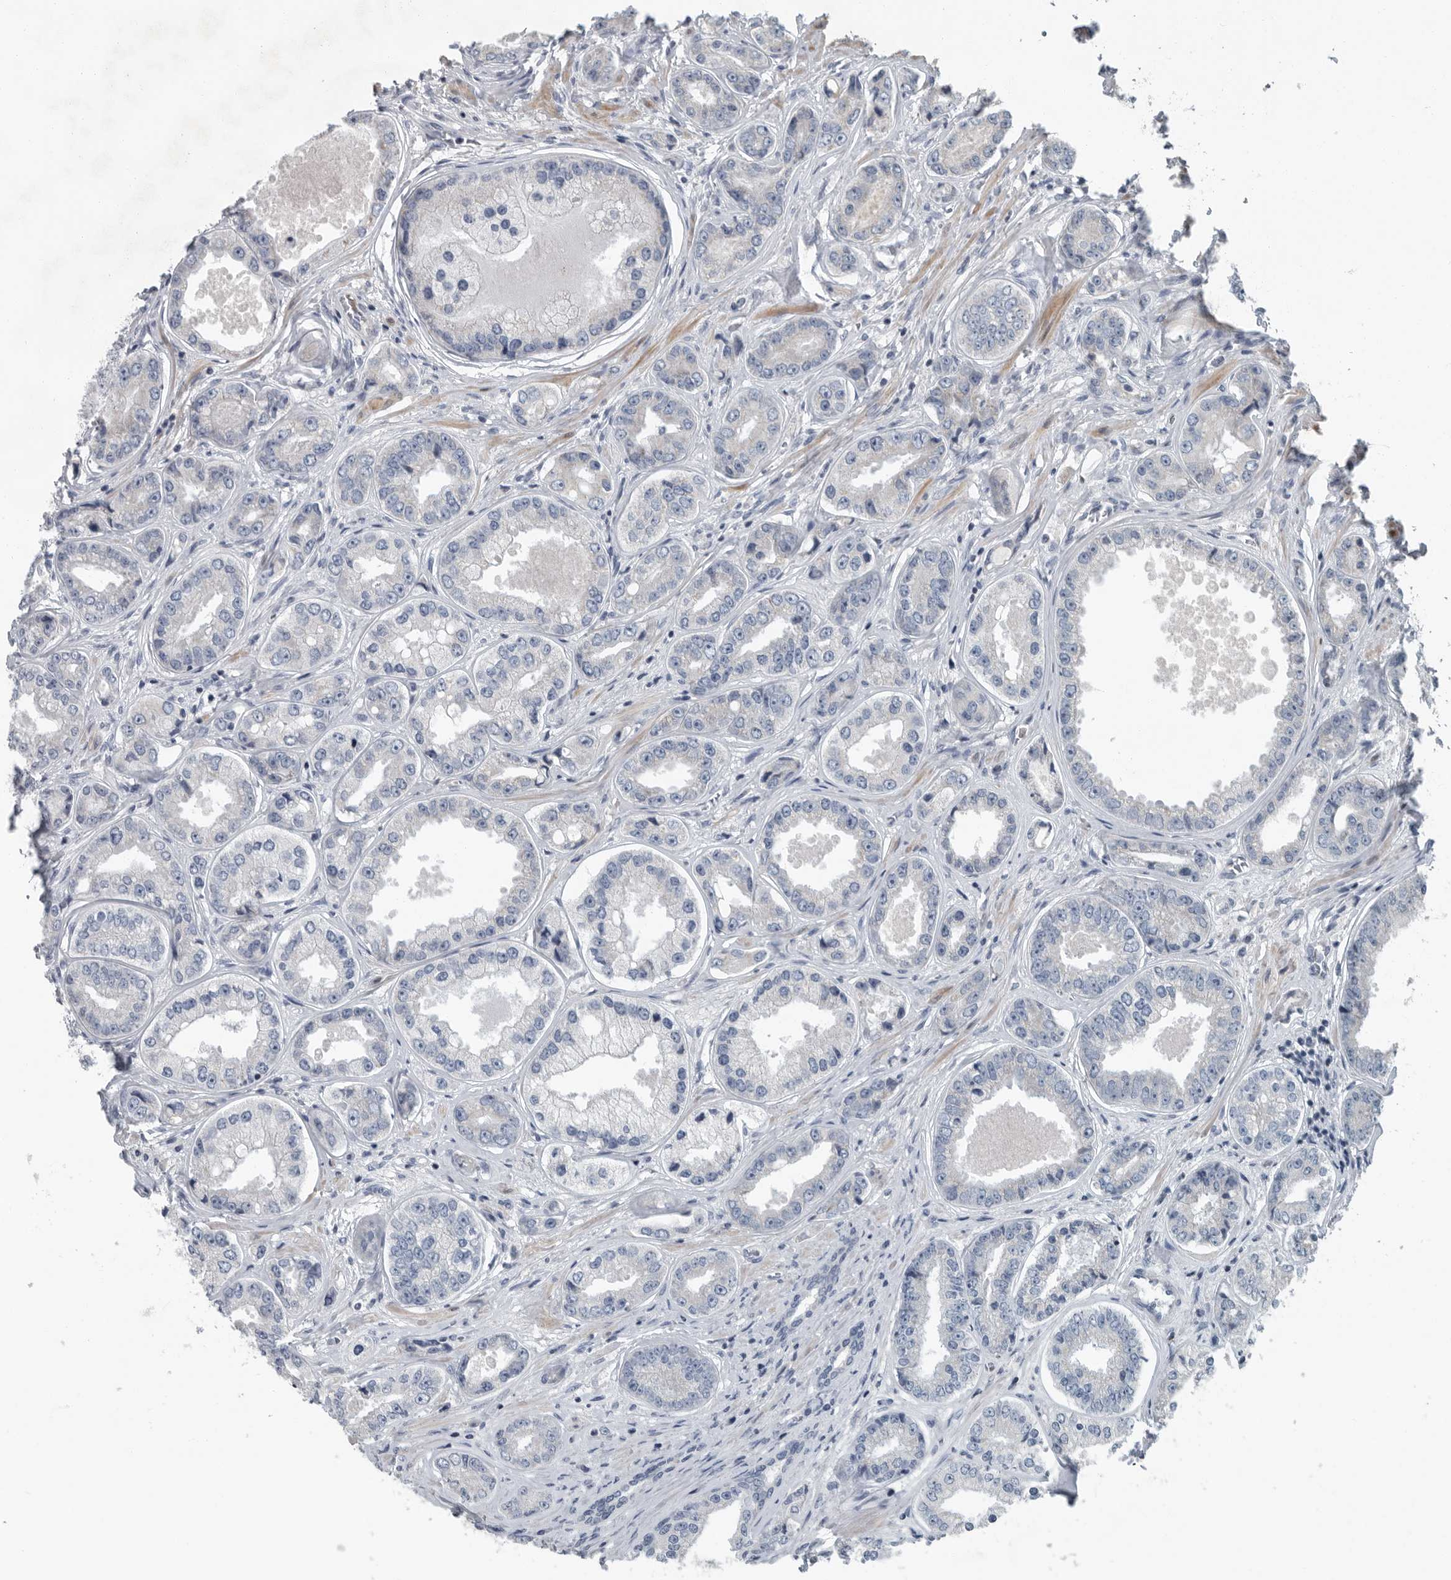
{"staining": {"intensity": "negative", "quantity": "none", "location": "none"}, "tissue": "prostate cancer", "cell_type": "Tumor cells", "image_type": "cancer", "snomed": [{"axis": "morphology", "description": "Adenocarcinoma, High grade"}, {"axis": "topography", "description": "Prostate"}], "caption": "IHC of human prostate cancer (high-grade adenocarcinoma) demonstrates no staining in tumor cells.", "gene": "MPP3", "patient": {"sex": "male", "age": 61}}